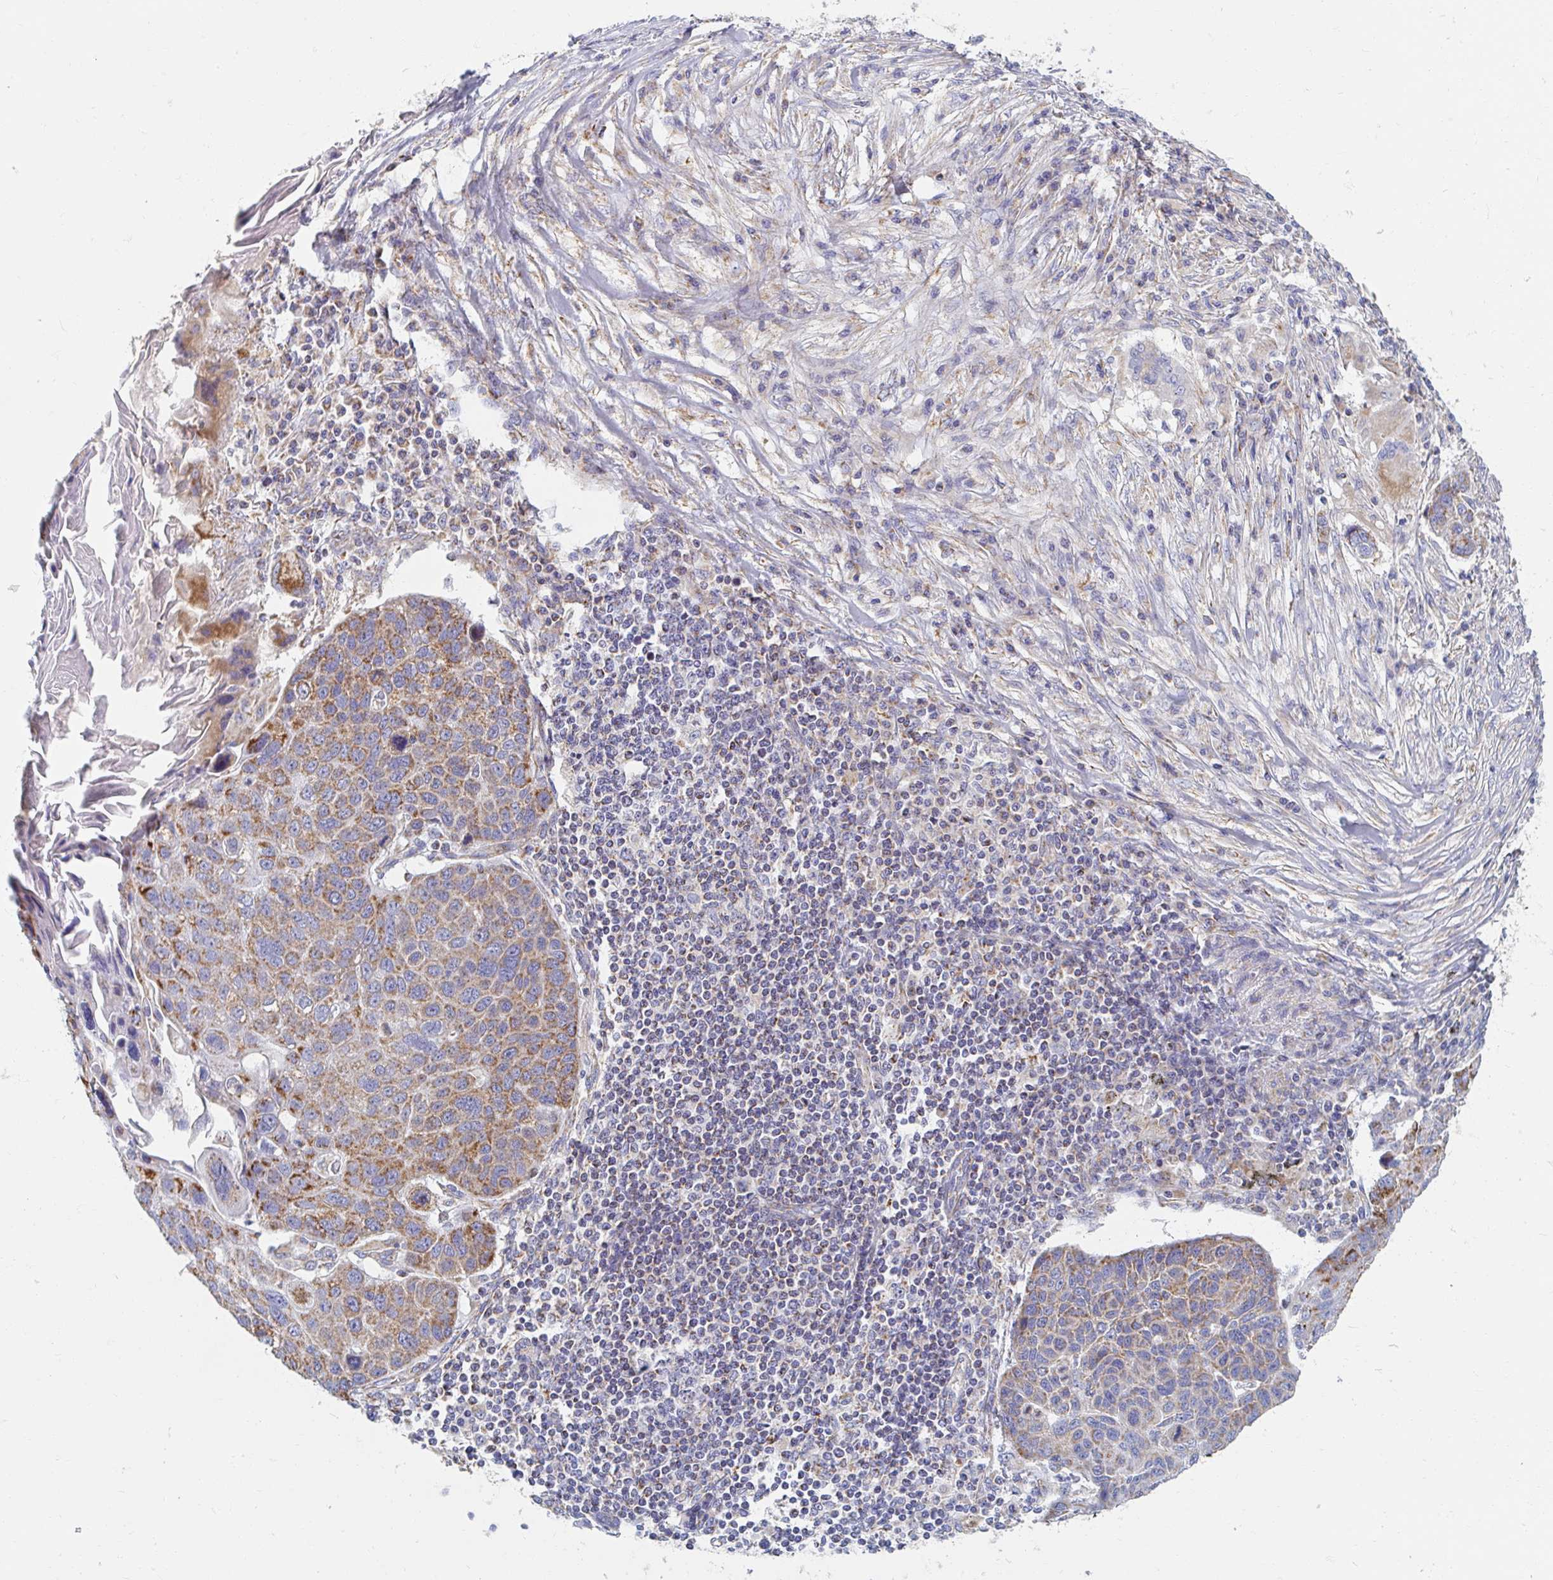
{"staining": {"intensity": "moderate", "quantity": ">75%", "location": "cytoplasmic/membranous"}, "tissue": "lung cancer", "cell_type": "Tumor cells", "image_type": "cancer", "snomed": [{"axis": "morphology", "description": "Squamous cell carcinoma, NOS"}, {"axis": "topography", "description": "Lymph node"}, {"axis": "topography", "description": "Lung"}], "caption": "Moderate cytoplasmic/membranous staining for a protein is appreciated in approximately >75% of tumor cells of lung cancer (squamous cell carcinoma) using IHC.", "gene": "MAVS", "patient": {"sex": "male", "age": 61}}